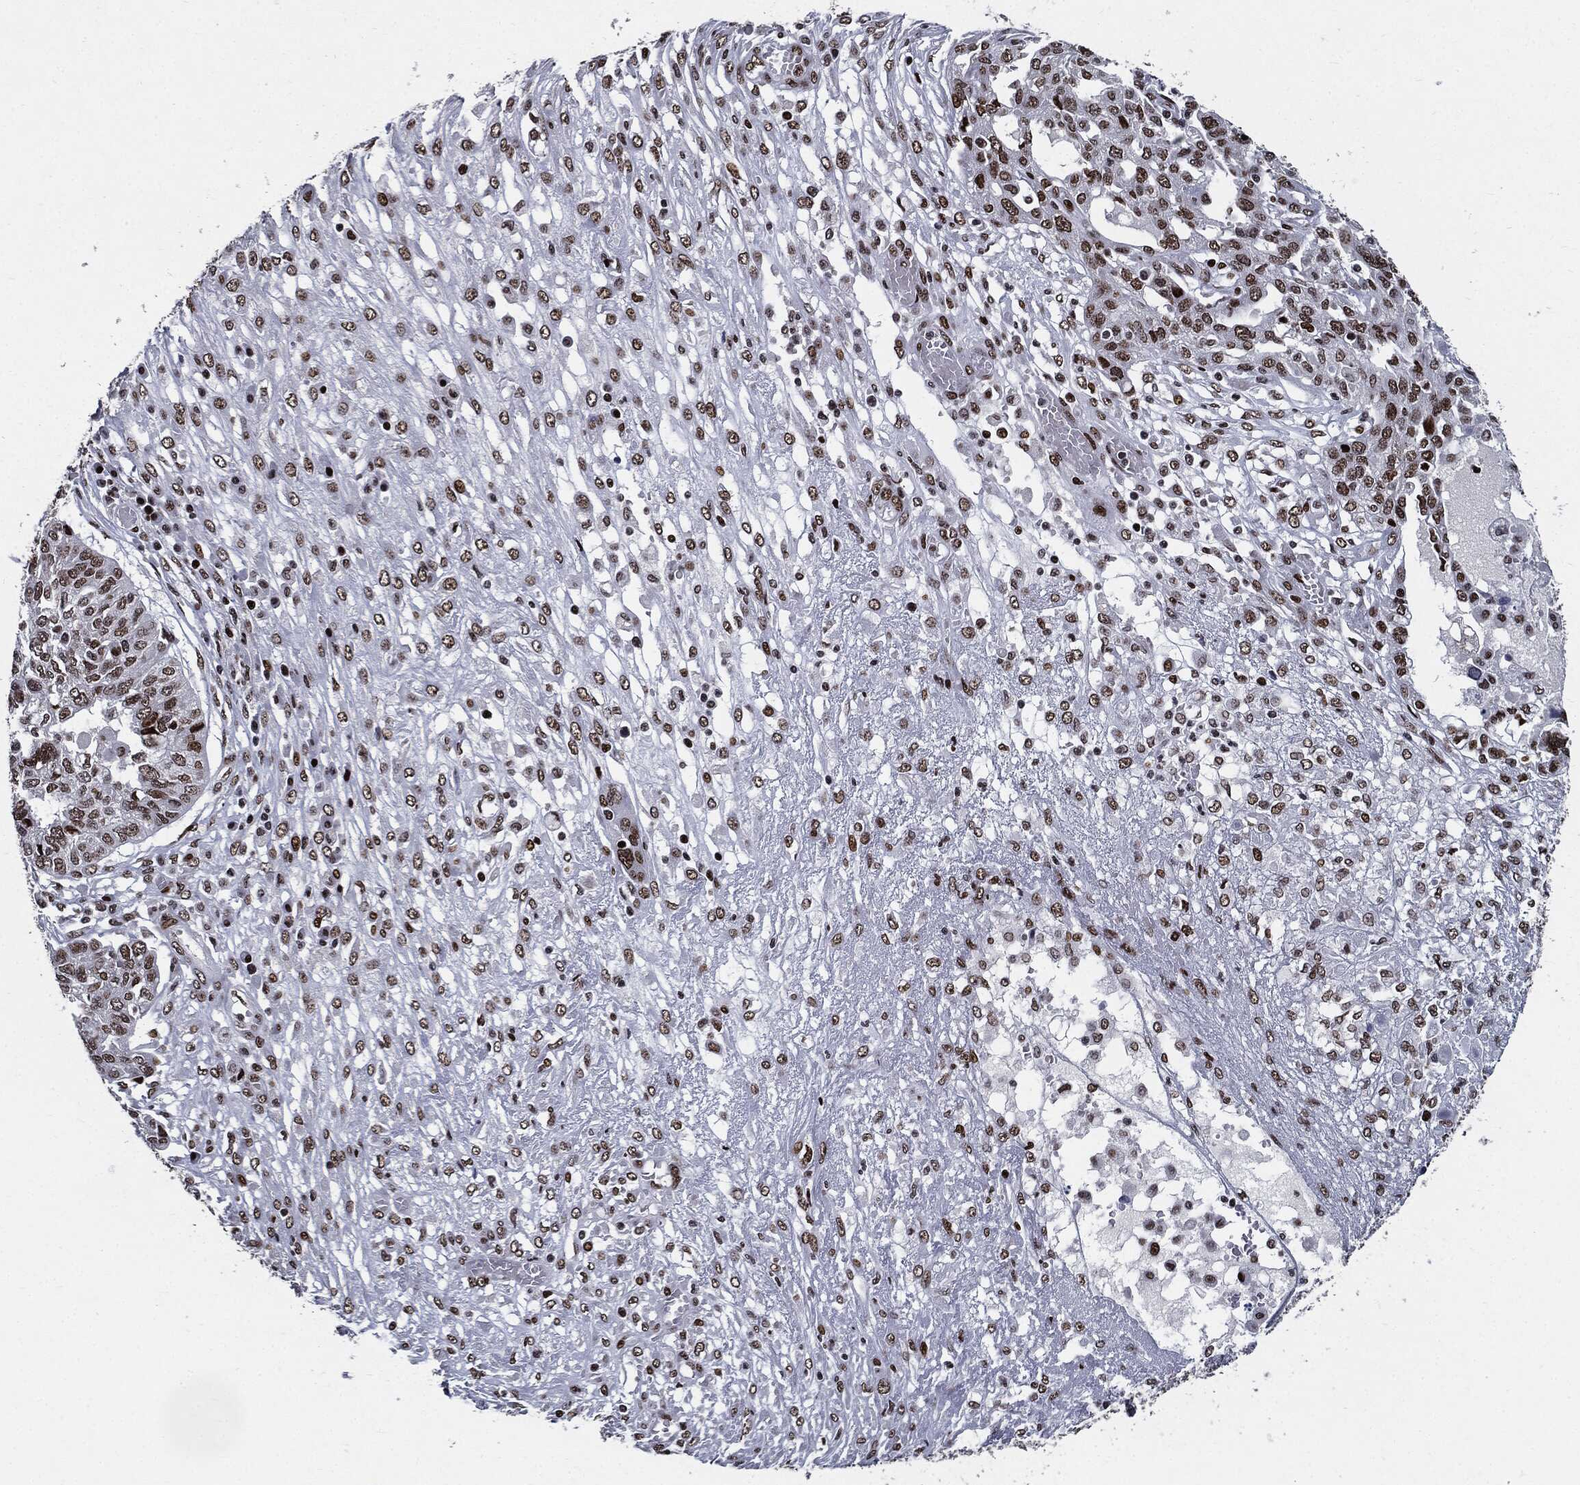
{"staining": {"intensity": "moderate", "quantity": ">75%", "location": "nuclear"}, "tissue": "ovarian cancer", "cell_type": "Tumor cells", "image_type": "cancer", "snomed": [{"axis": "morphology", "description": "Cystadenocarcinoma, serous, NOS"}, {"axis": "topography", "description": "Ovary"}], "caption": "Approximately >75% of tumor cells in ovarian cancer reveal moderate nuclear protein staining as visualized by brown immunohistochemical staining.", "gene": "ZFP91", "patient": {"sex": "female", "age": 67}}